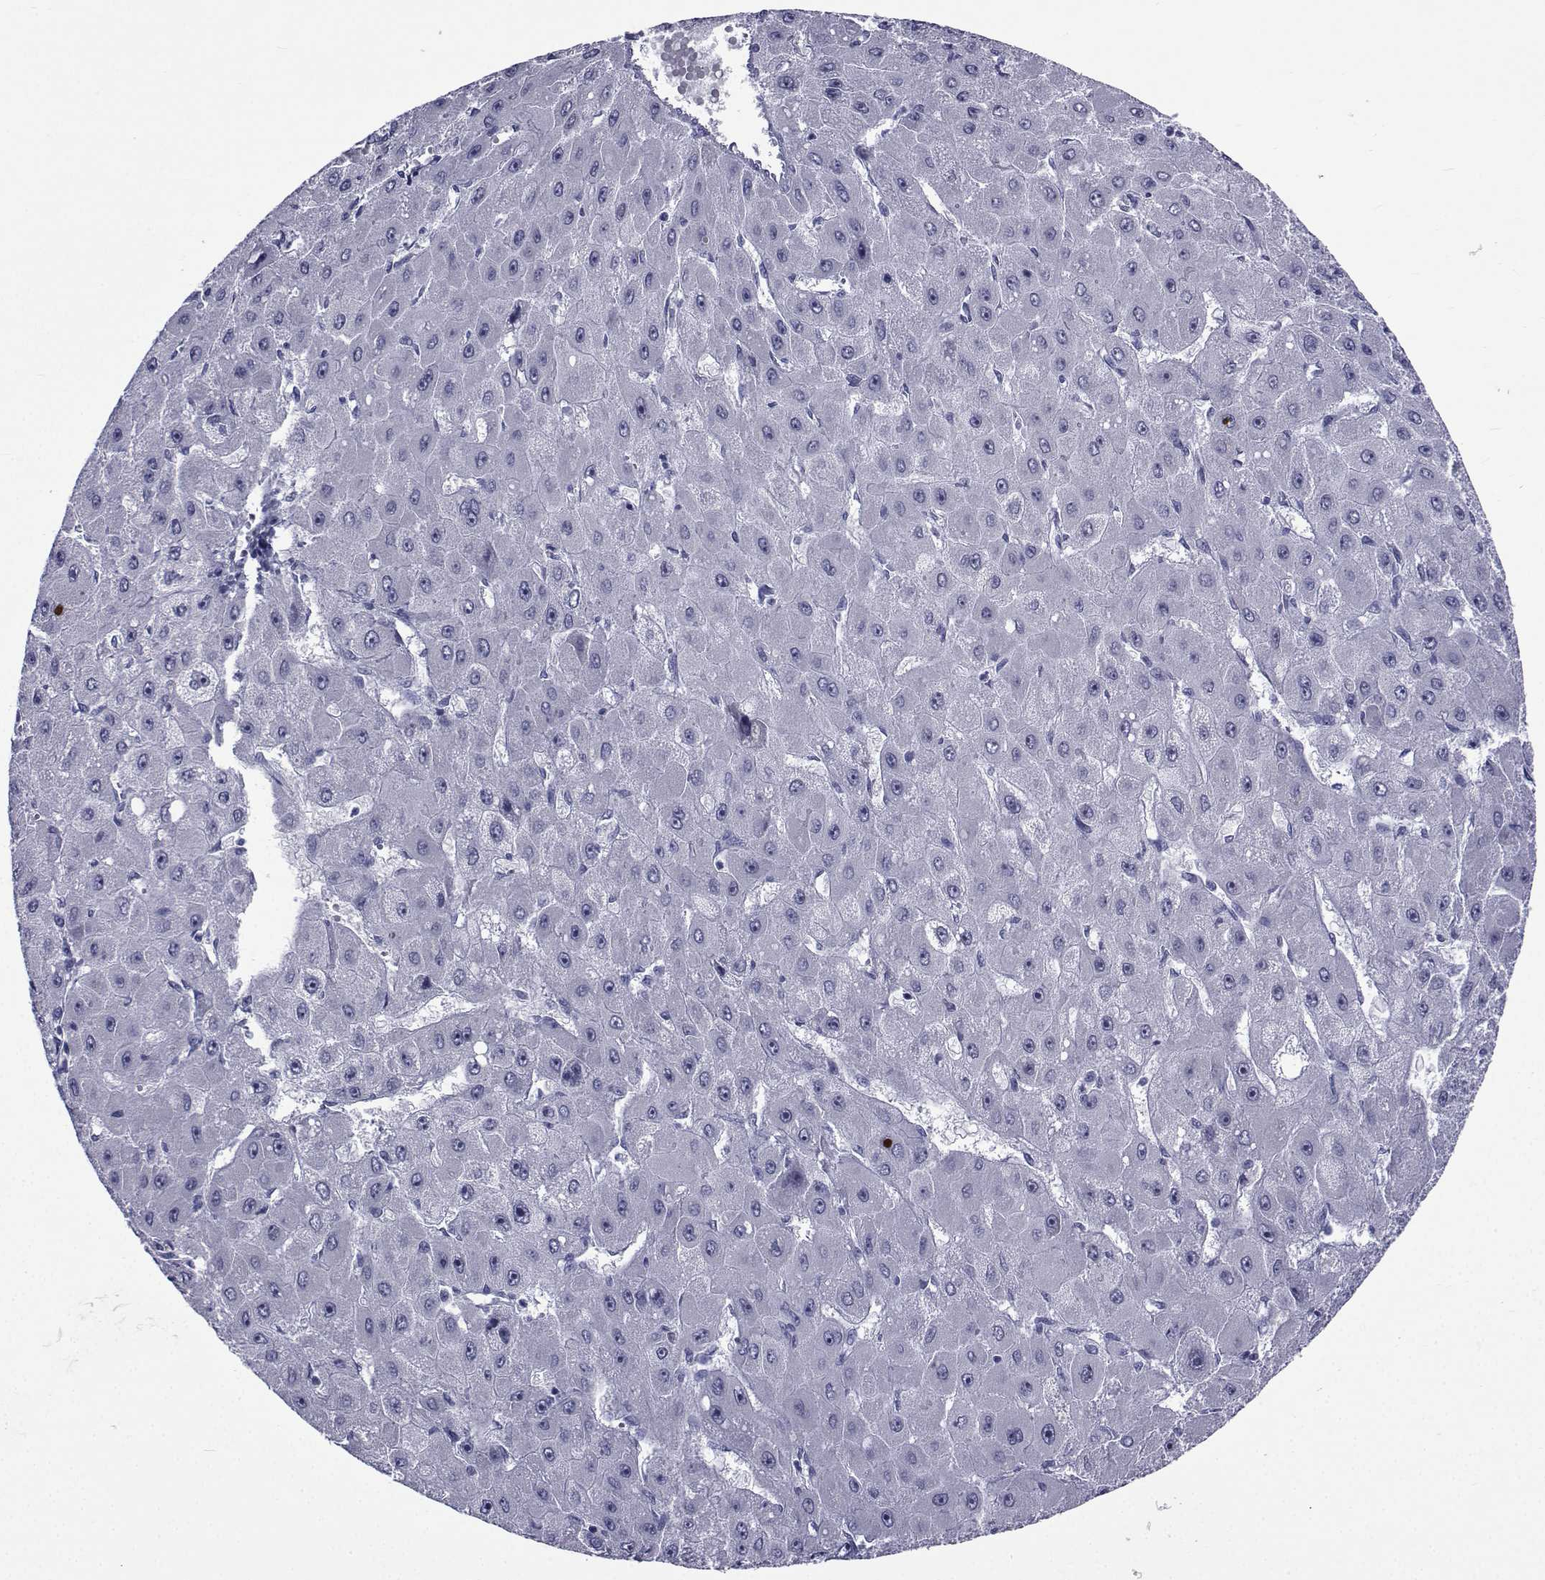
{"staining": {"intensity": "negative", "quantity": "none", "location": "none"}, "tissue": "liver cancer", "cell_type": "Tumor cells", "image_type": "cancer", "snomed": [{"axis": "morphology", "description": "Carcinoma, Hepatocellular, NOS"}, {"axis": "topography", "description": "Liver"}], "caption": "Tumor cells are negative for brown protein staining in hepatocellular carcinoma (liver). Nuclei are stained in blue.", "gene": "ROPN1", "patient": {"sex": "female", "age": 25}}